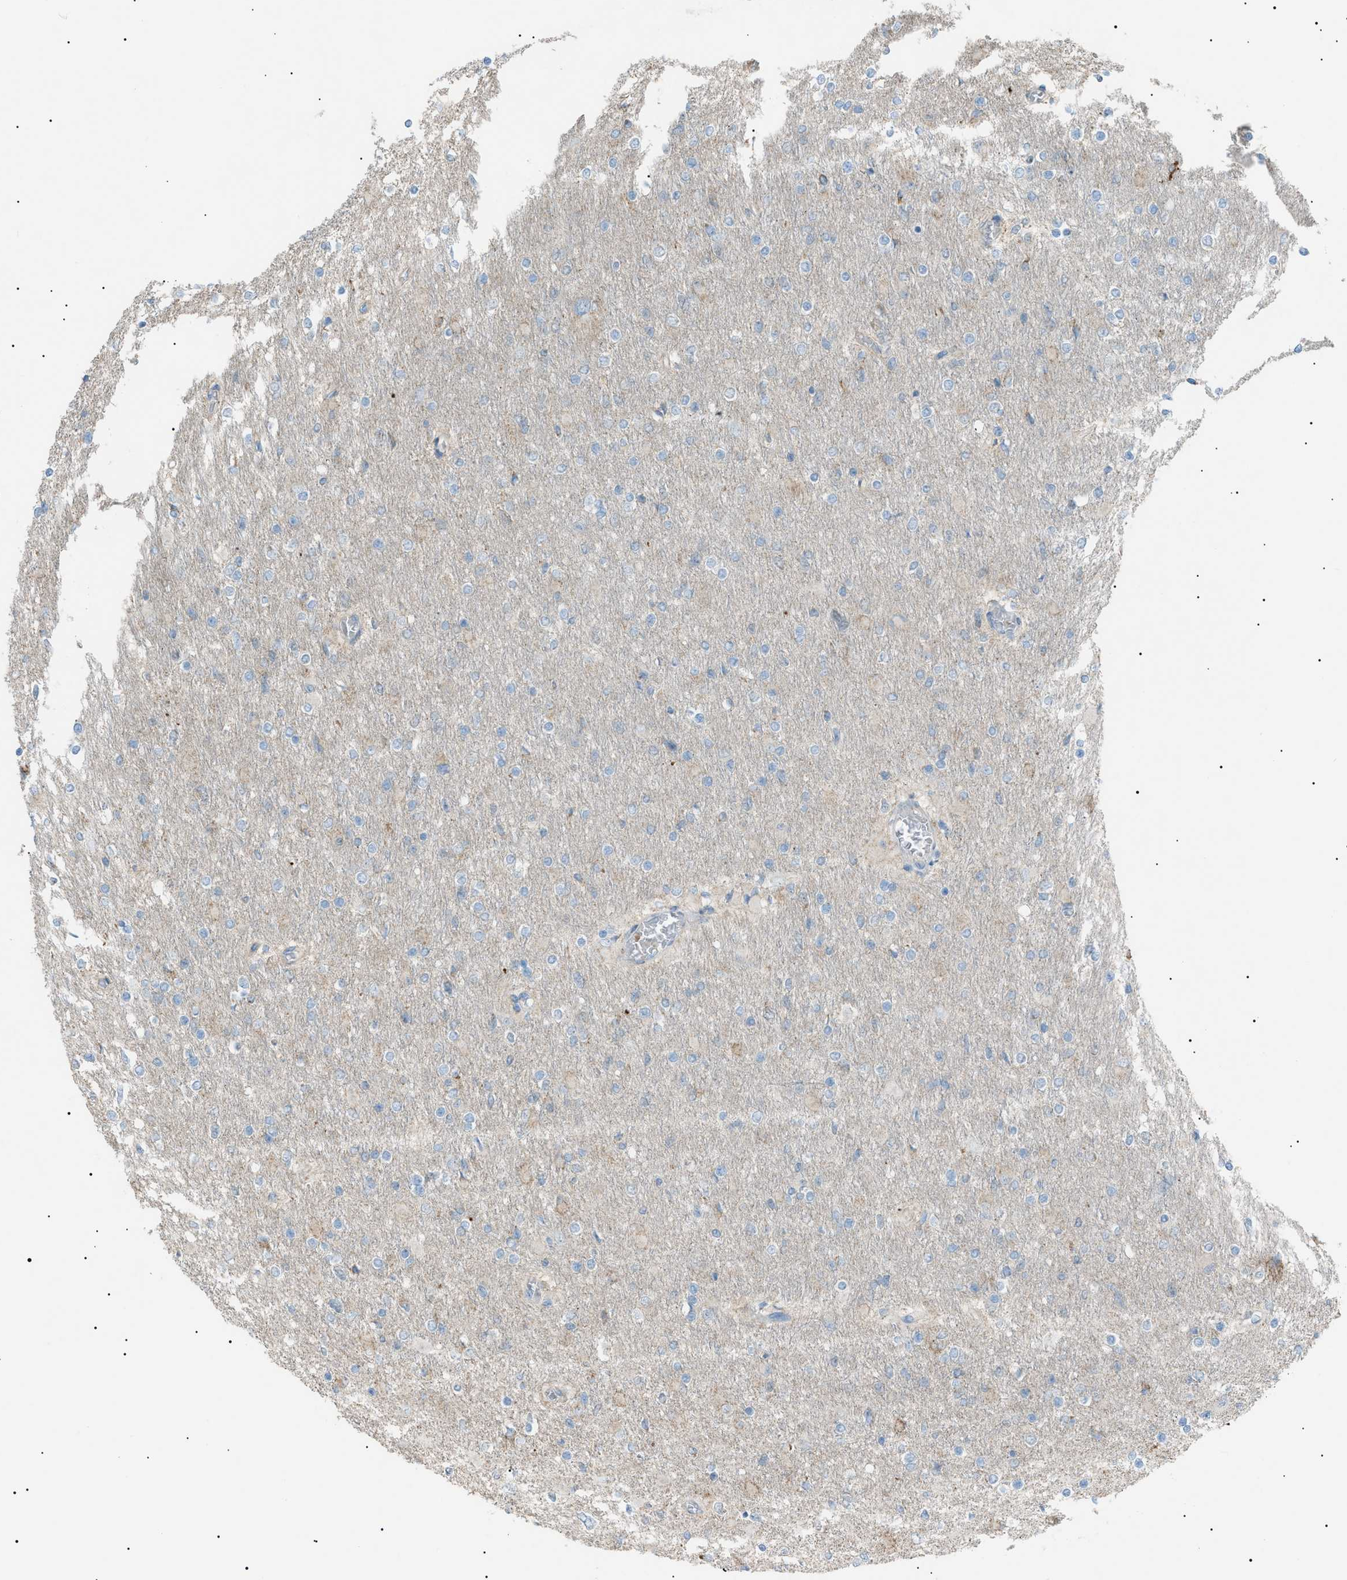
{"staining": {"intensity": "negative", "quantity": "none", "location": "none"}, "tissue": "glioma", "cell_type": "Tumor cells", "image_type": "cancer", "snomed": [{"axis": "morphology", "description": "Glioma, malignant, High grade"}, {"axis": "topography", "description": "Cerebral cortex"}], "caption": "IHC of malignant glioma (high-grade) demonstrates no positivity in tumor cells.", "gene": "ZNF516", "patient": {"sex": "female", "age": 36}}